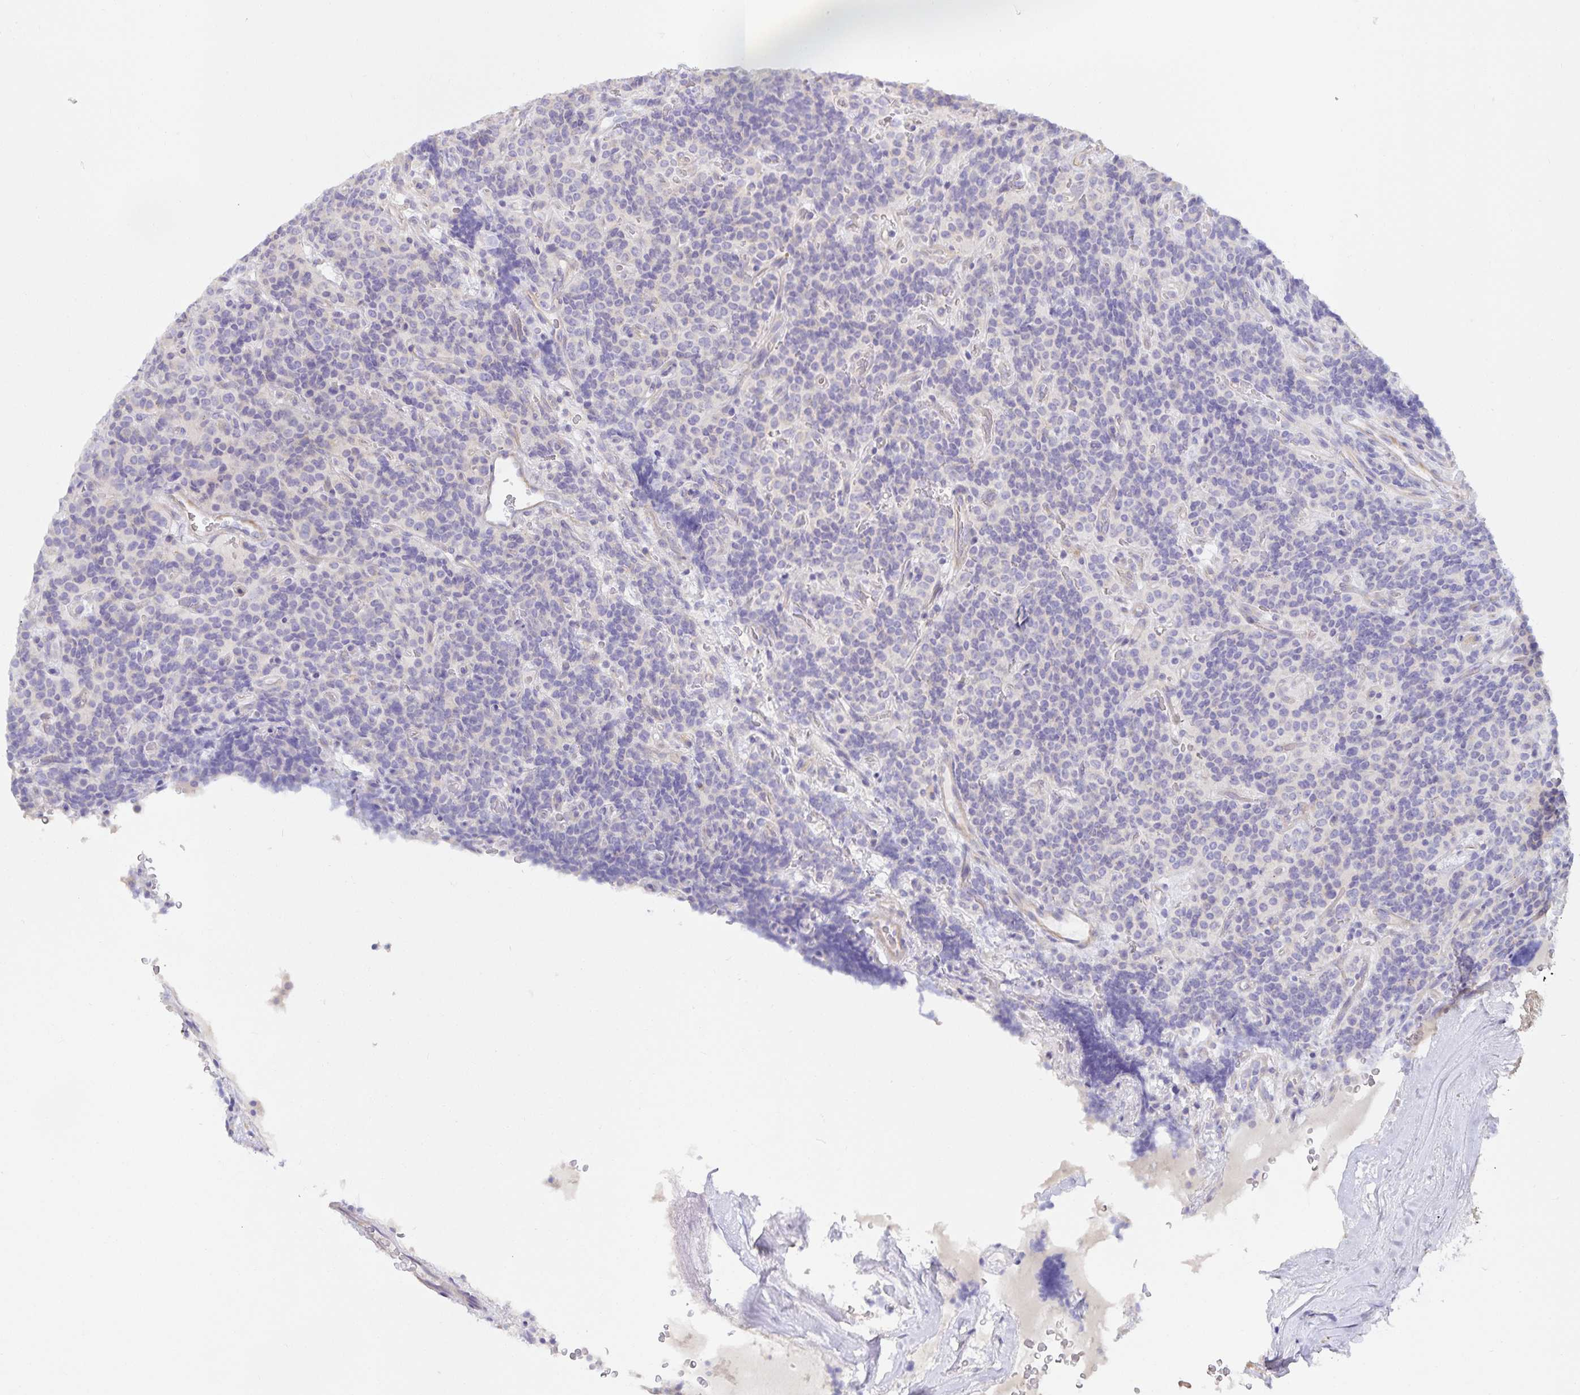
{"staining": {"intensity": "negative", "quantity": "none", "location": "none"}, "tissue": "carcinoid", "cell_type": "Tumor cells", "image_type": "cancer", "snomed": [{"axis": "morphology", "description": "Carcinoid, malignant, NOS"}, {"axis": "topography", "description": "Pancreas"}], "caption": "Immunohistochemistry (IHC) photomicrograph of neoplastic tissue: carcinoid (malignant) stained with DAB (3,3'-diaminobenzidine) reveals no significant protein expression in tumor cells. (DAB (3,3'-diaminobenzidine) immunohistochemistry visualized using brightfield microscopy, high magnification).", "gene": "METTL22", "patient": {"sex": "male", "age": 36}}